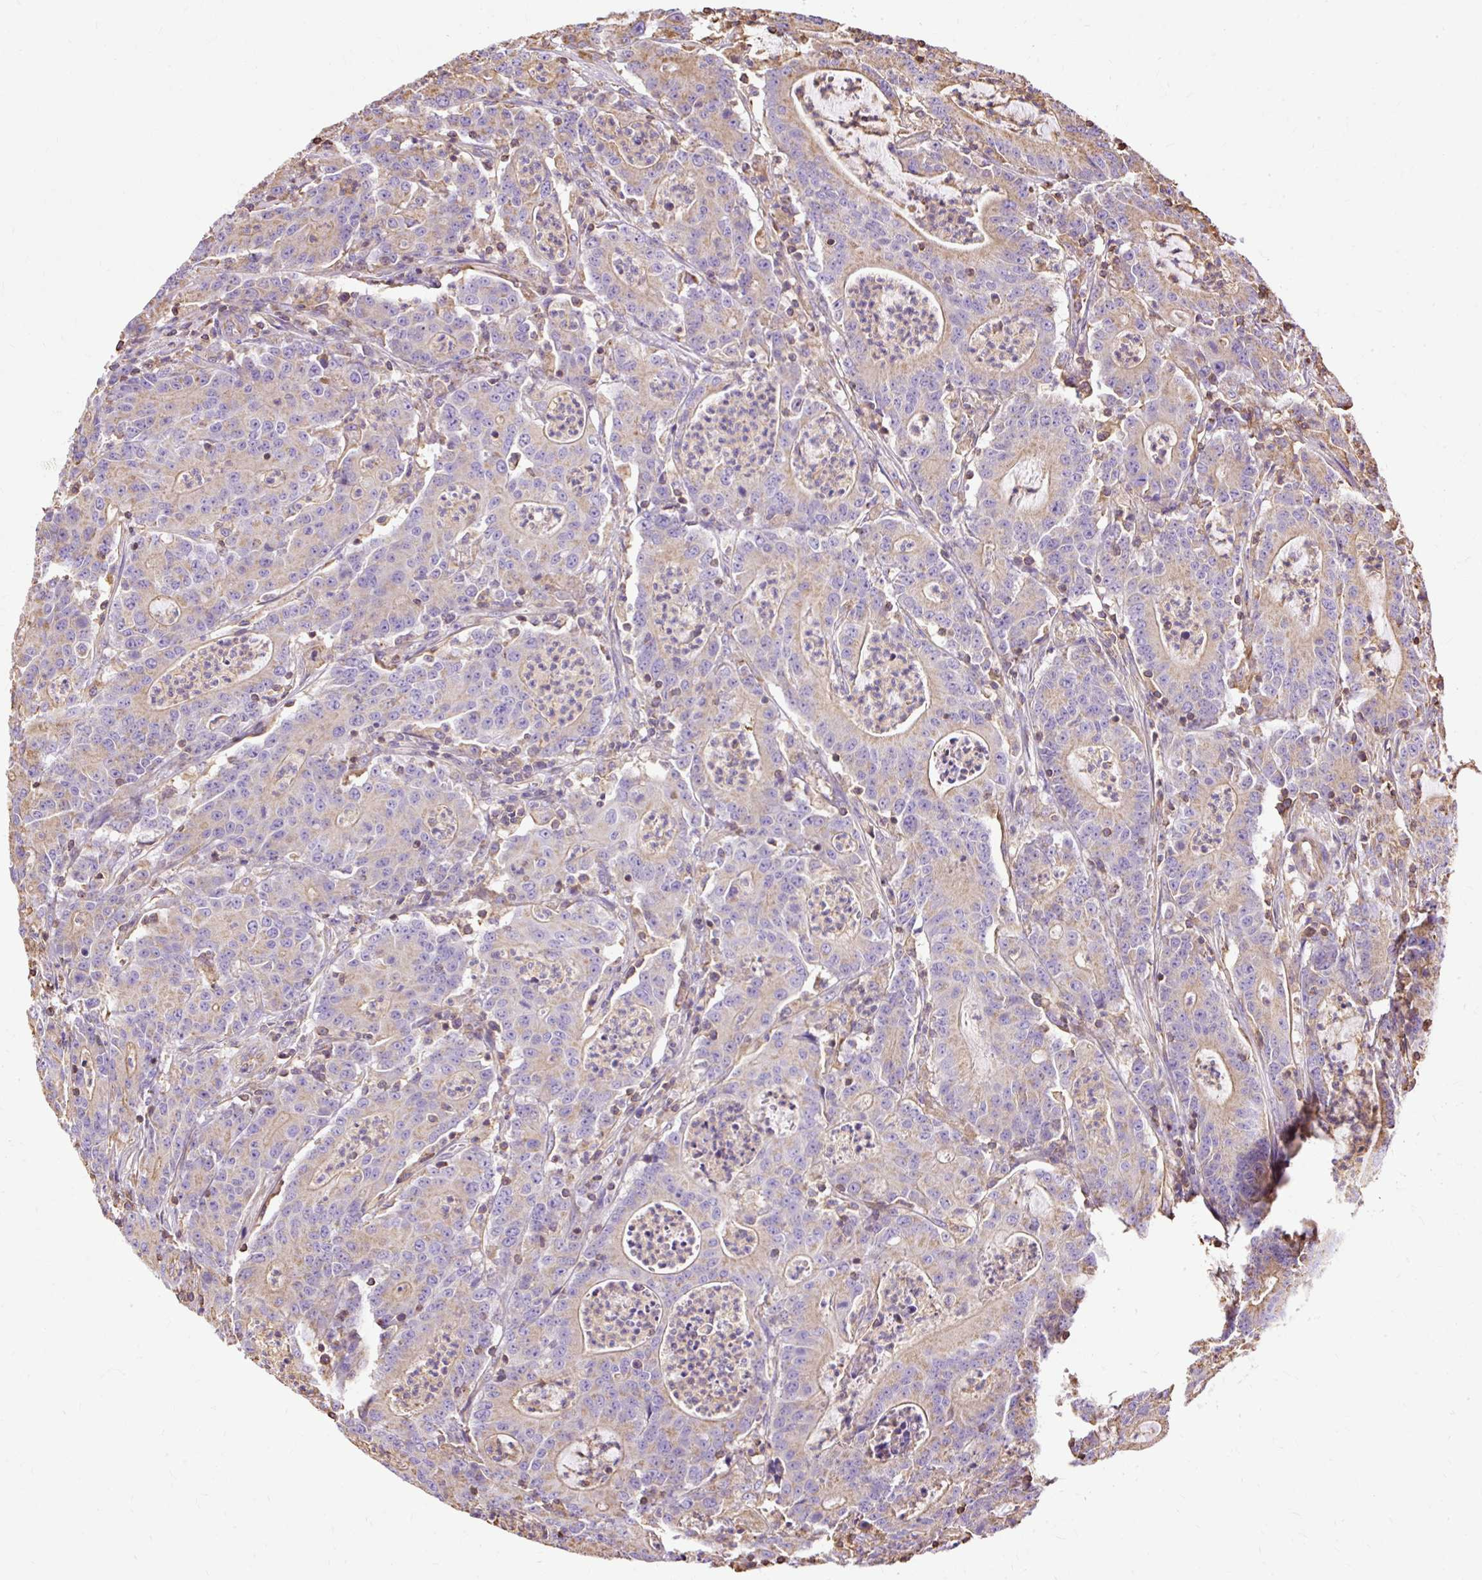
{"staining": {"intensity": "weak", "quantity": "<25%", "location": "cytoplasmic/membranous"}, "tissue": "colorectal cancer", "cell_type": "Tumor cells", "image_type": "cancer", "snomed": [{"axis": "morphology", "description": "Adenocarcinoma, NOS"}, {"axis": "topography", "description": "Colon"}], "caption": "Immunohistochemistry (IHC) of colorectal cancer reveals no positivity in tumor cells.", "gene": "KLHL11", "patient": {"sex": "male", "age": 83}}